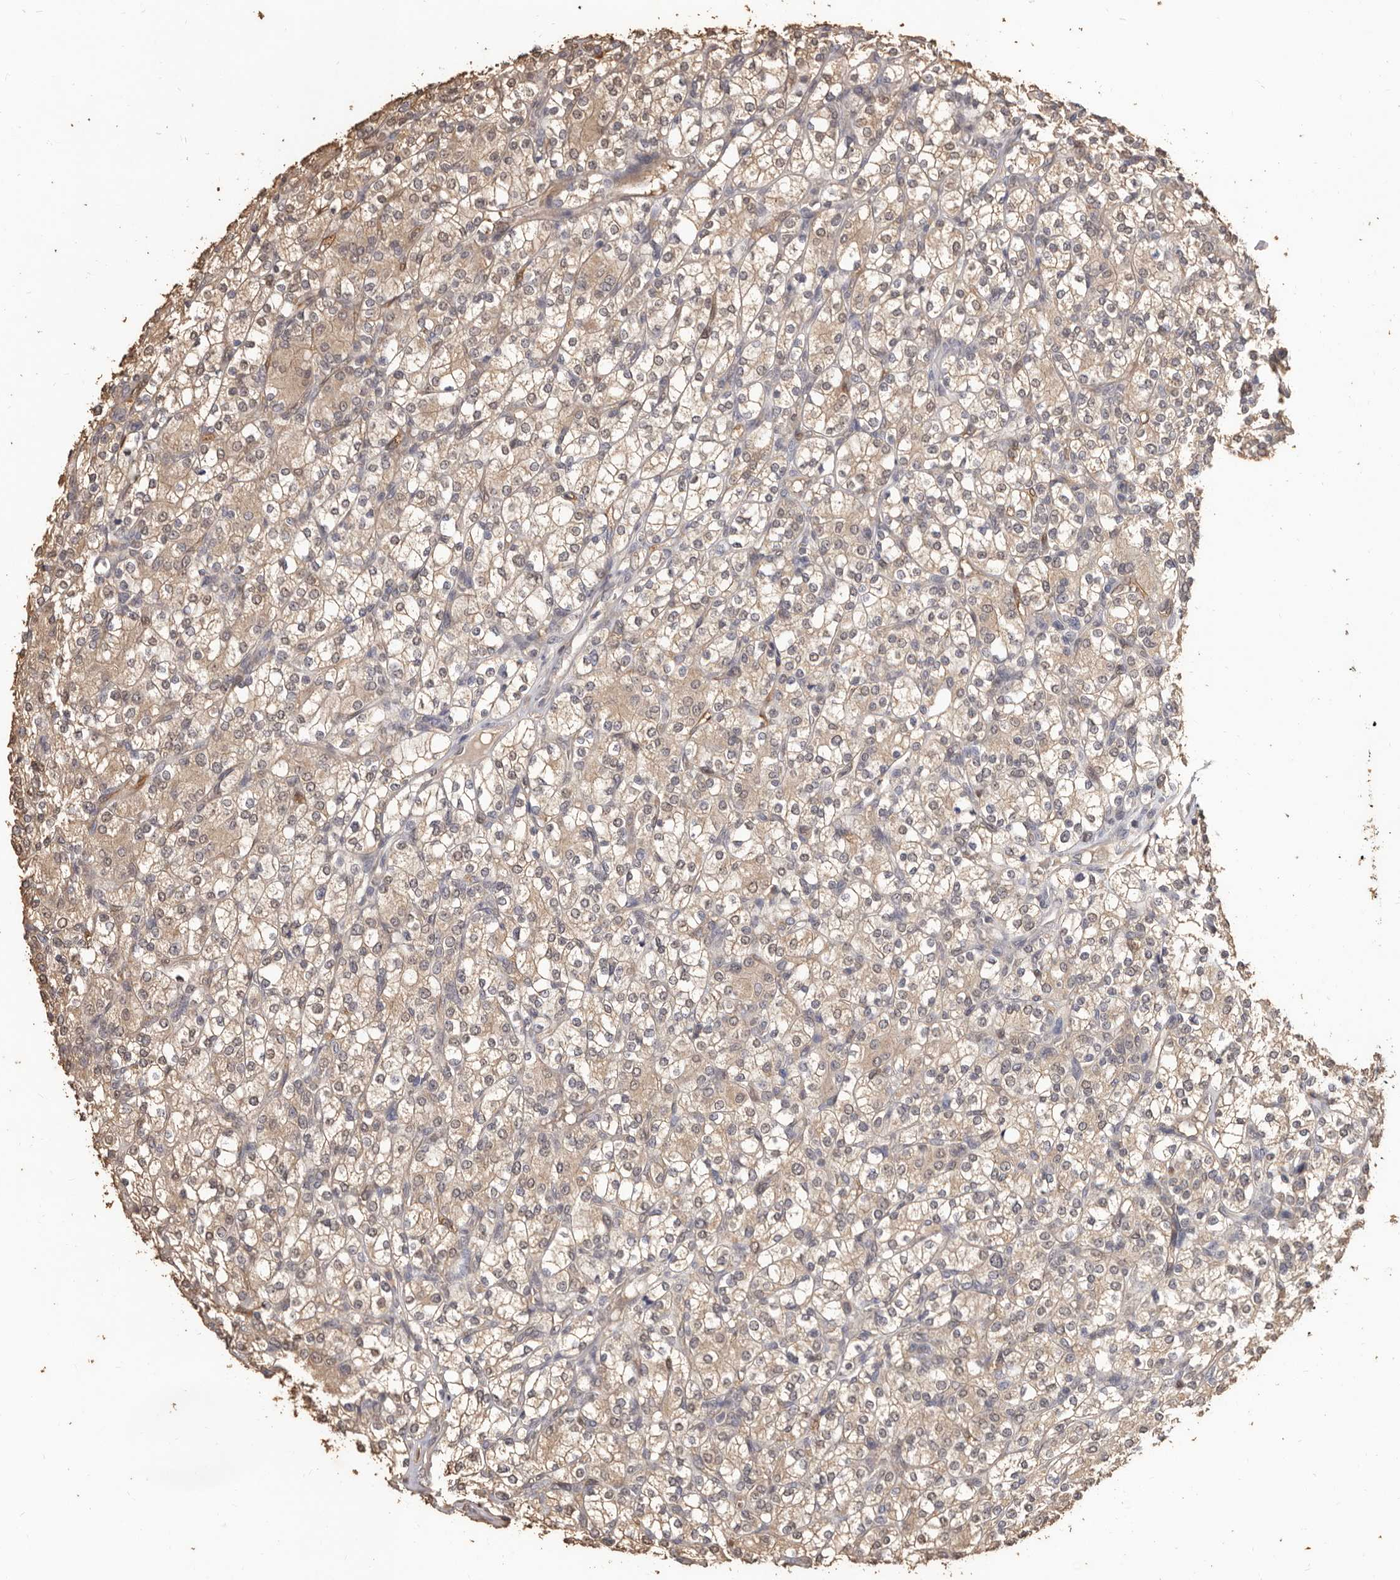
{"staining": {"intensity": "weak", "quantity": ">75%", "location": "cytoplasmic/membranous,nuclear"}, "tissue": "renal cancer", "cell_type": "Tumor cells", "image_type": "cancer", "snomed": [{"axis": "morphology", "description": "Adenocarcinoma, NOS"}, {"axis": "topography", "description": "Kidney"}], "caption": "Tumor cells show low levels of weak cytoplasmic/membranous and nuclear expression in approximately >75% of cells in human renal cancer (adenocarcinoma). The protein is stained brown, and the nuclei are stained in blue (DAB IHC with brightfield microscopy, high magnification).", "gene": "INAVA", "patient": {"sex": "male", "age": 77}}